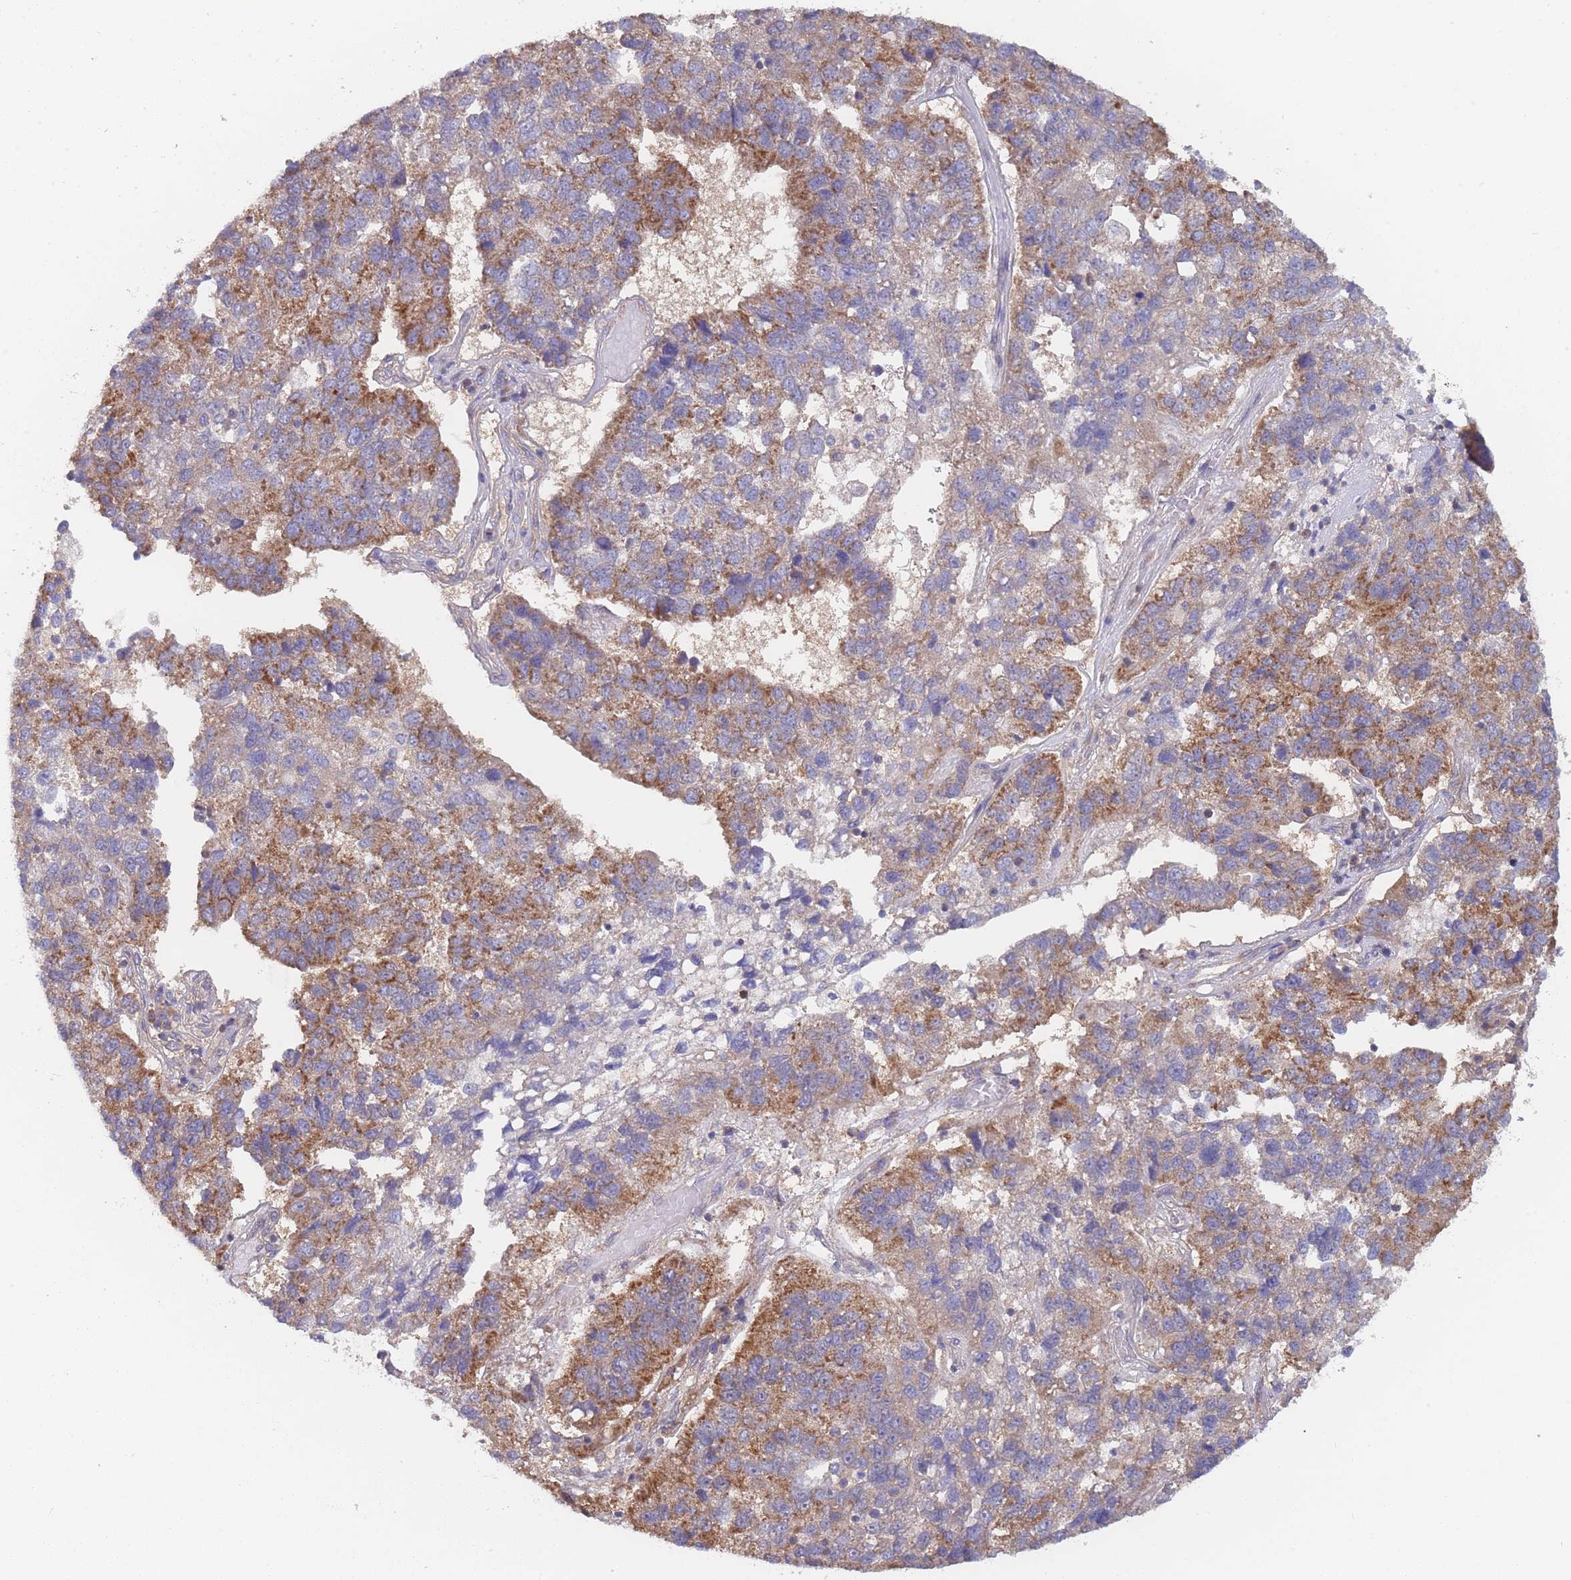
{"staining": {"intensity": "moderate", "quantity": "25%-75%", "location": "cytoplasmic/membranous"}, "tissue": "pancreatic cancer", "cell_type": "Tumor cells", "image_type": "cancer", "snomed": [{"axis": "morphology", "description": "Adenocarcinoma, NOS"}, {"axis": "topography", "description": "Pancreas"}], "caption": "Pancreatic cancer (adenocarcinoma) stained with a brown dye demonstrates moderate cytoplasmic/membranous positive expression in about 25%-75% of tumor cells.", "gene": "MRPS18B", "patient": {"sex": "female", "age": 61}}